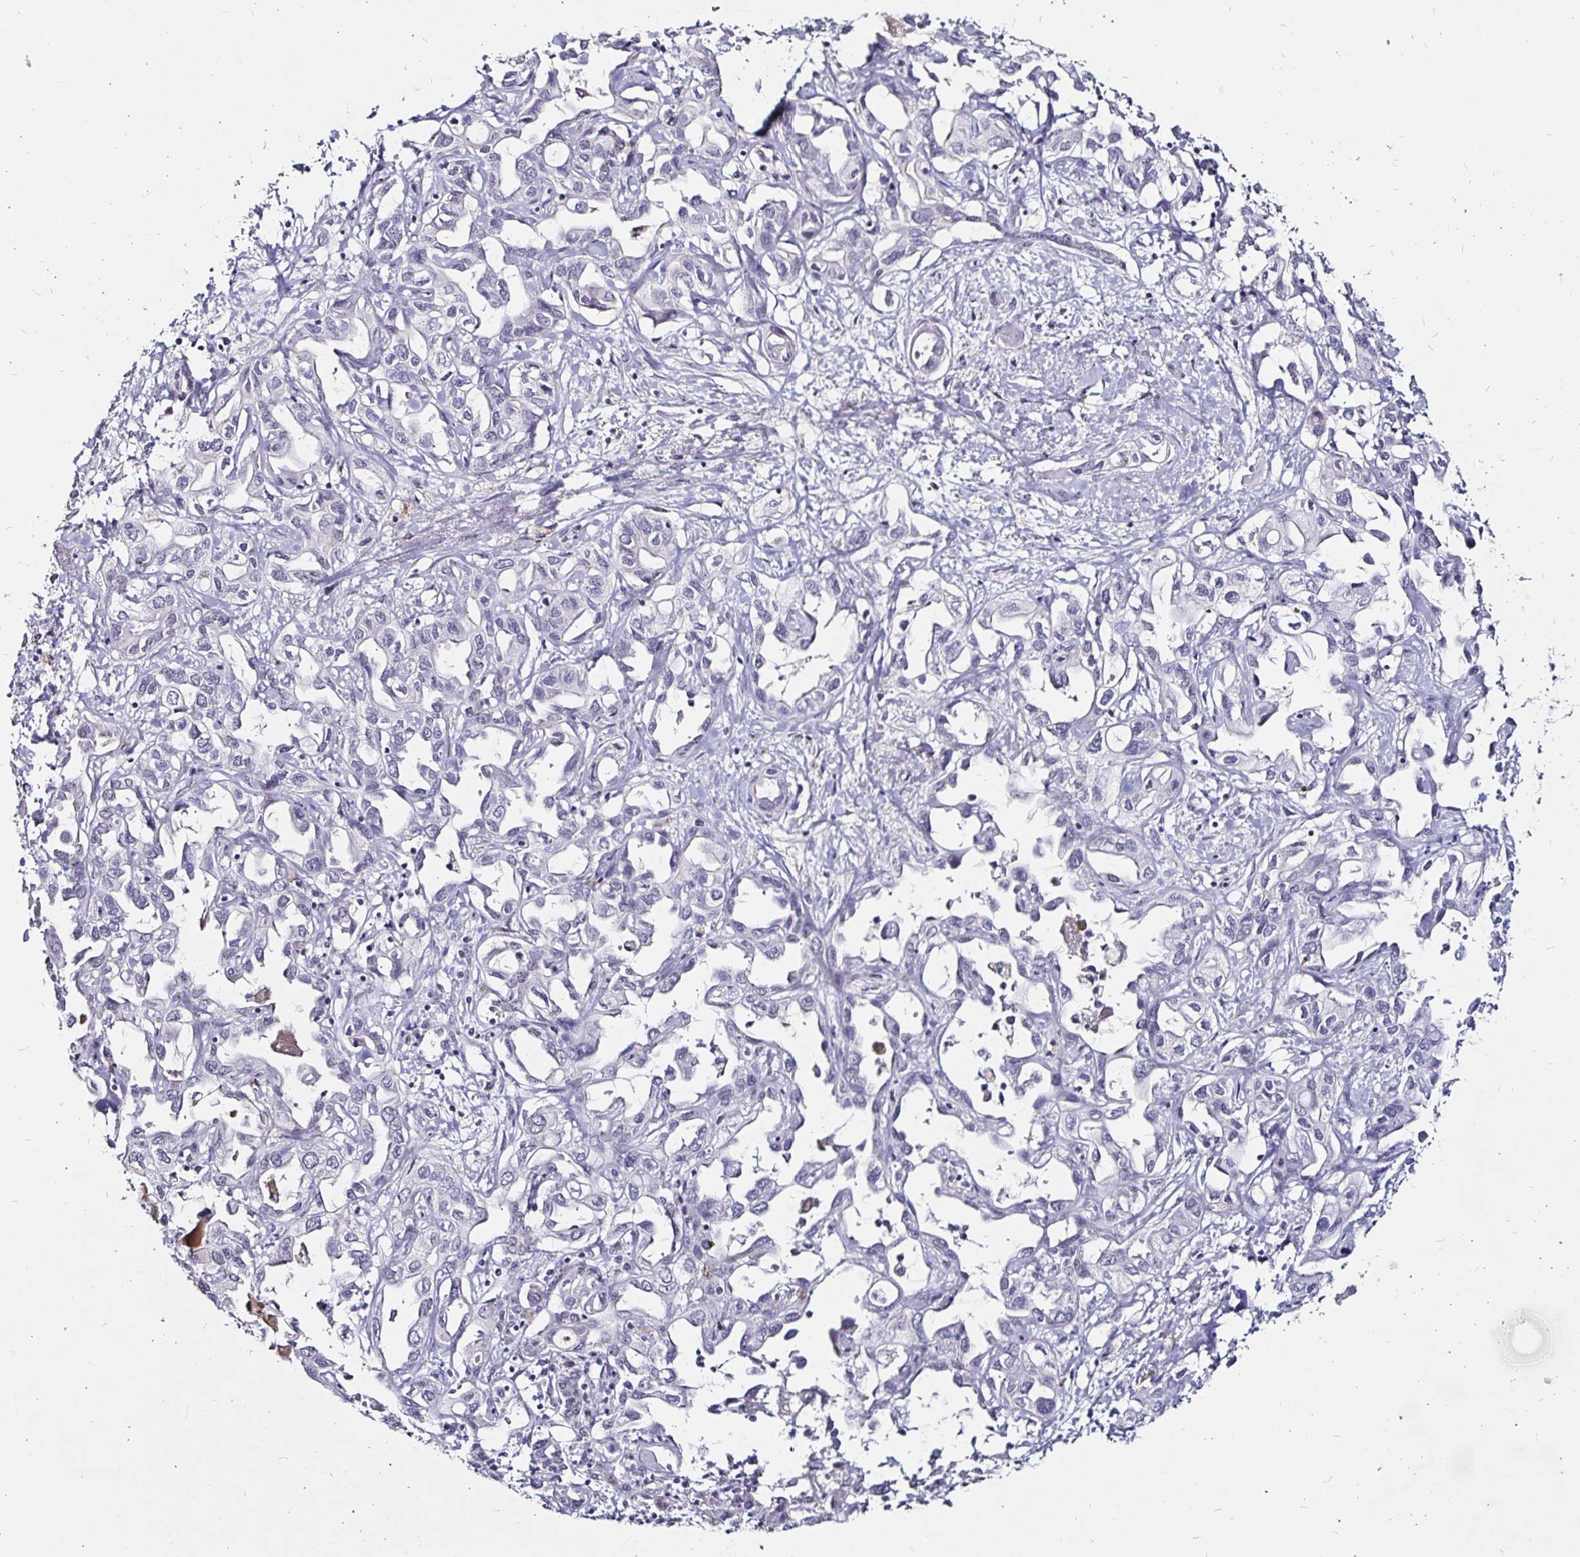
{"staining": {"intensity": "negative", "quantity": "none", "location": "none"}, "tissue": "liver cancer", "cell_type": "Tumor cells", "image_type": "cancer", "snomed": [{"axis": "morphology", "description": "Cholangiocarcinoma"}, {"axis": "topography", "description": "Liver"}], "caption": "This is a image of IHC staining of liver cancer, which shows no expression in tumor cells.", "gene": "FAIM2", "patient": {"sex": "female", "age": 64}}